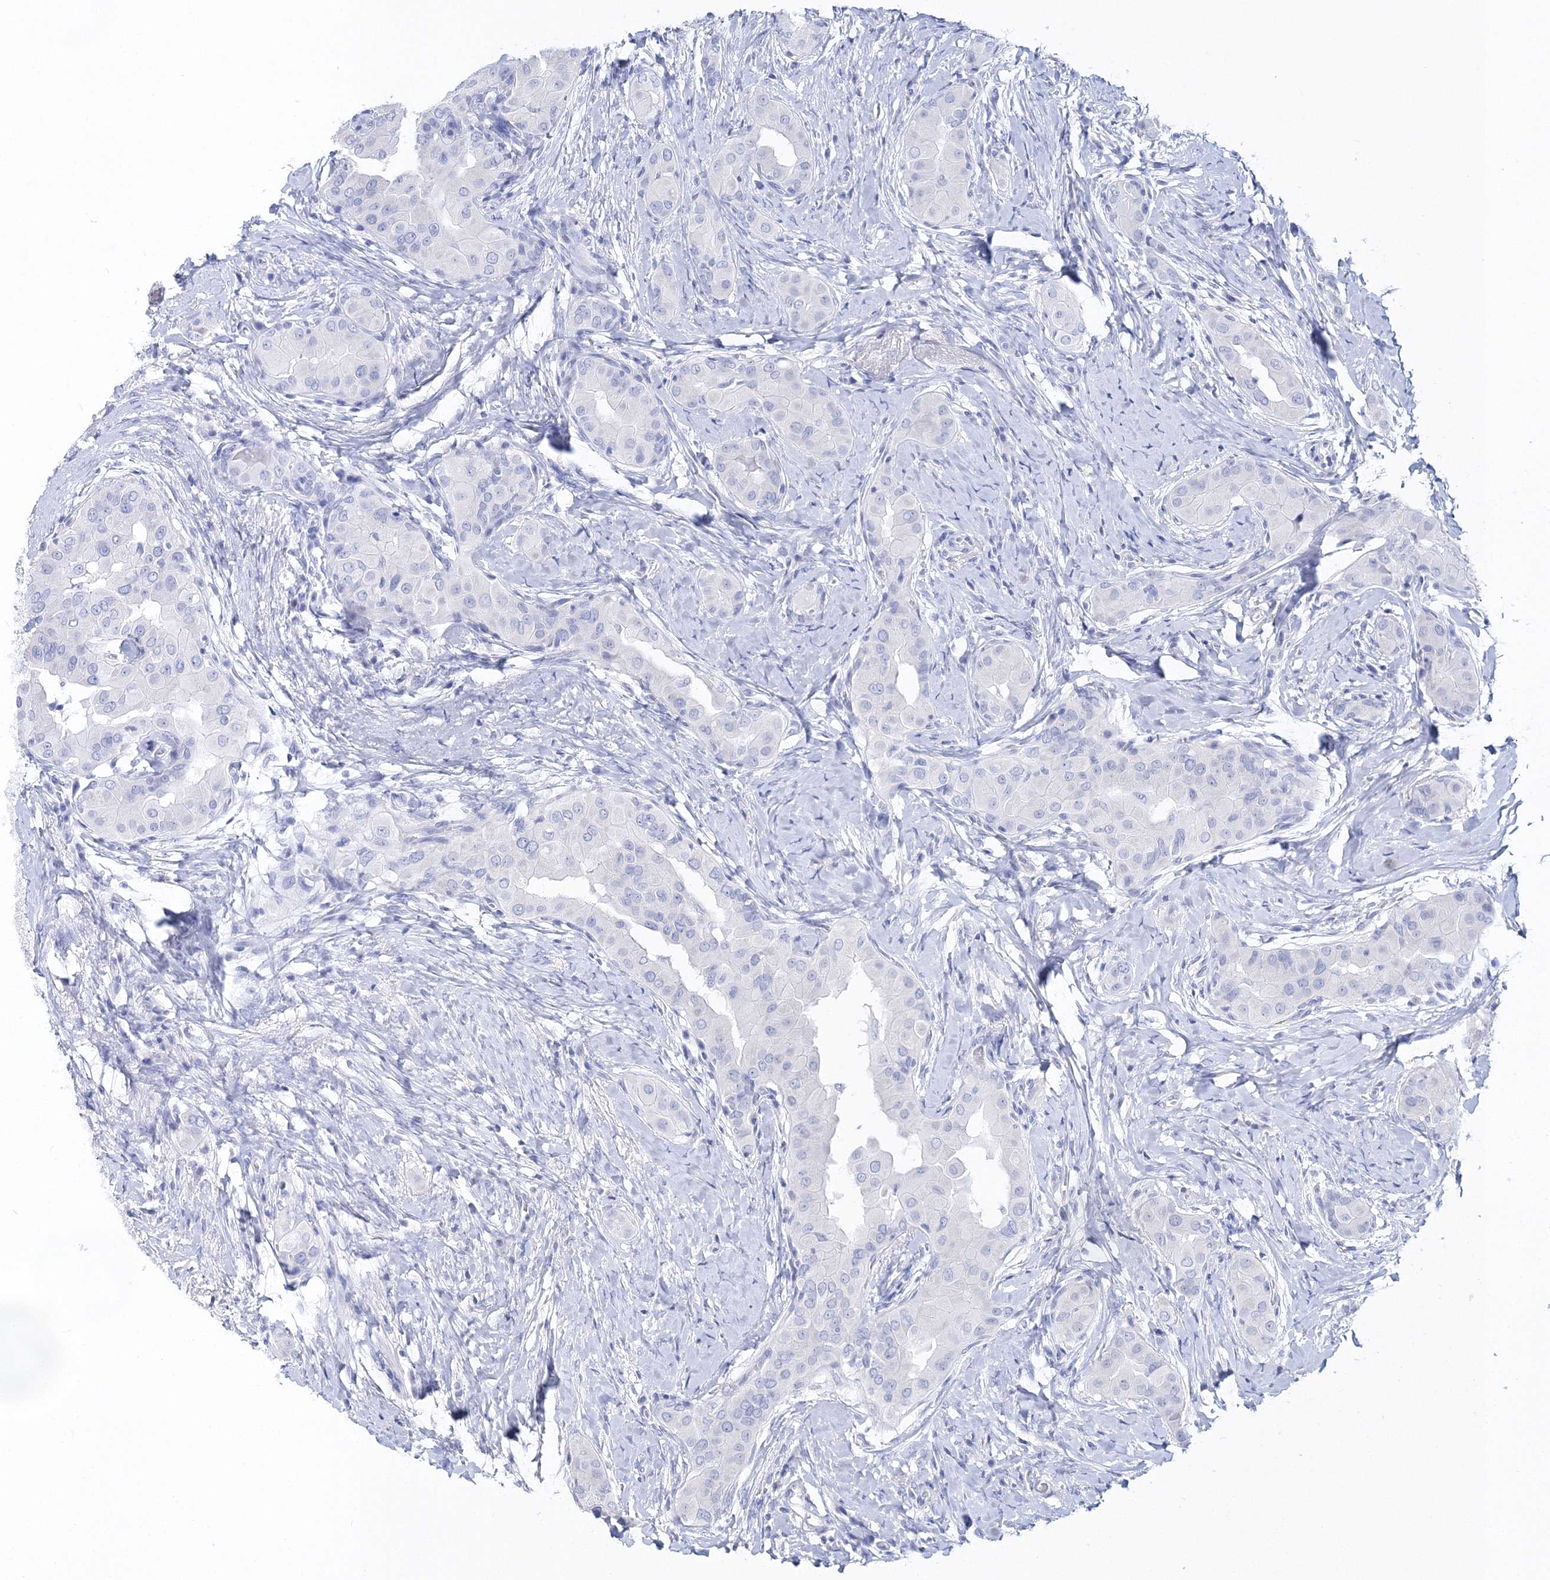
{"staining": {"intensity": "negative", "quantity": "none", "location": "none"}, "tissue": "thyroid cancer", "cell_type": "Tumor cells", "image_type": "cancer", "snomed": [{"axis": "morphology", "description": "Papillary adenocarcinoma, NOS"}, {"axis": "topography", "description": "Thyroid gland"}], "caption": "An image of human thyroid papillary adenocarcinoma is negative for staining in tumor cells. The staining was performed using DAB (3,3'-diaminobenzidine) to visualize the protein expression in brown, while the nuclei were stained in blue with hematoxylin (Magnification: 20x).", "gene": "MYOZ2", "patient": {"sex": "male", "age": 33}}